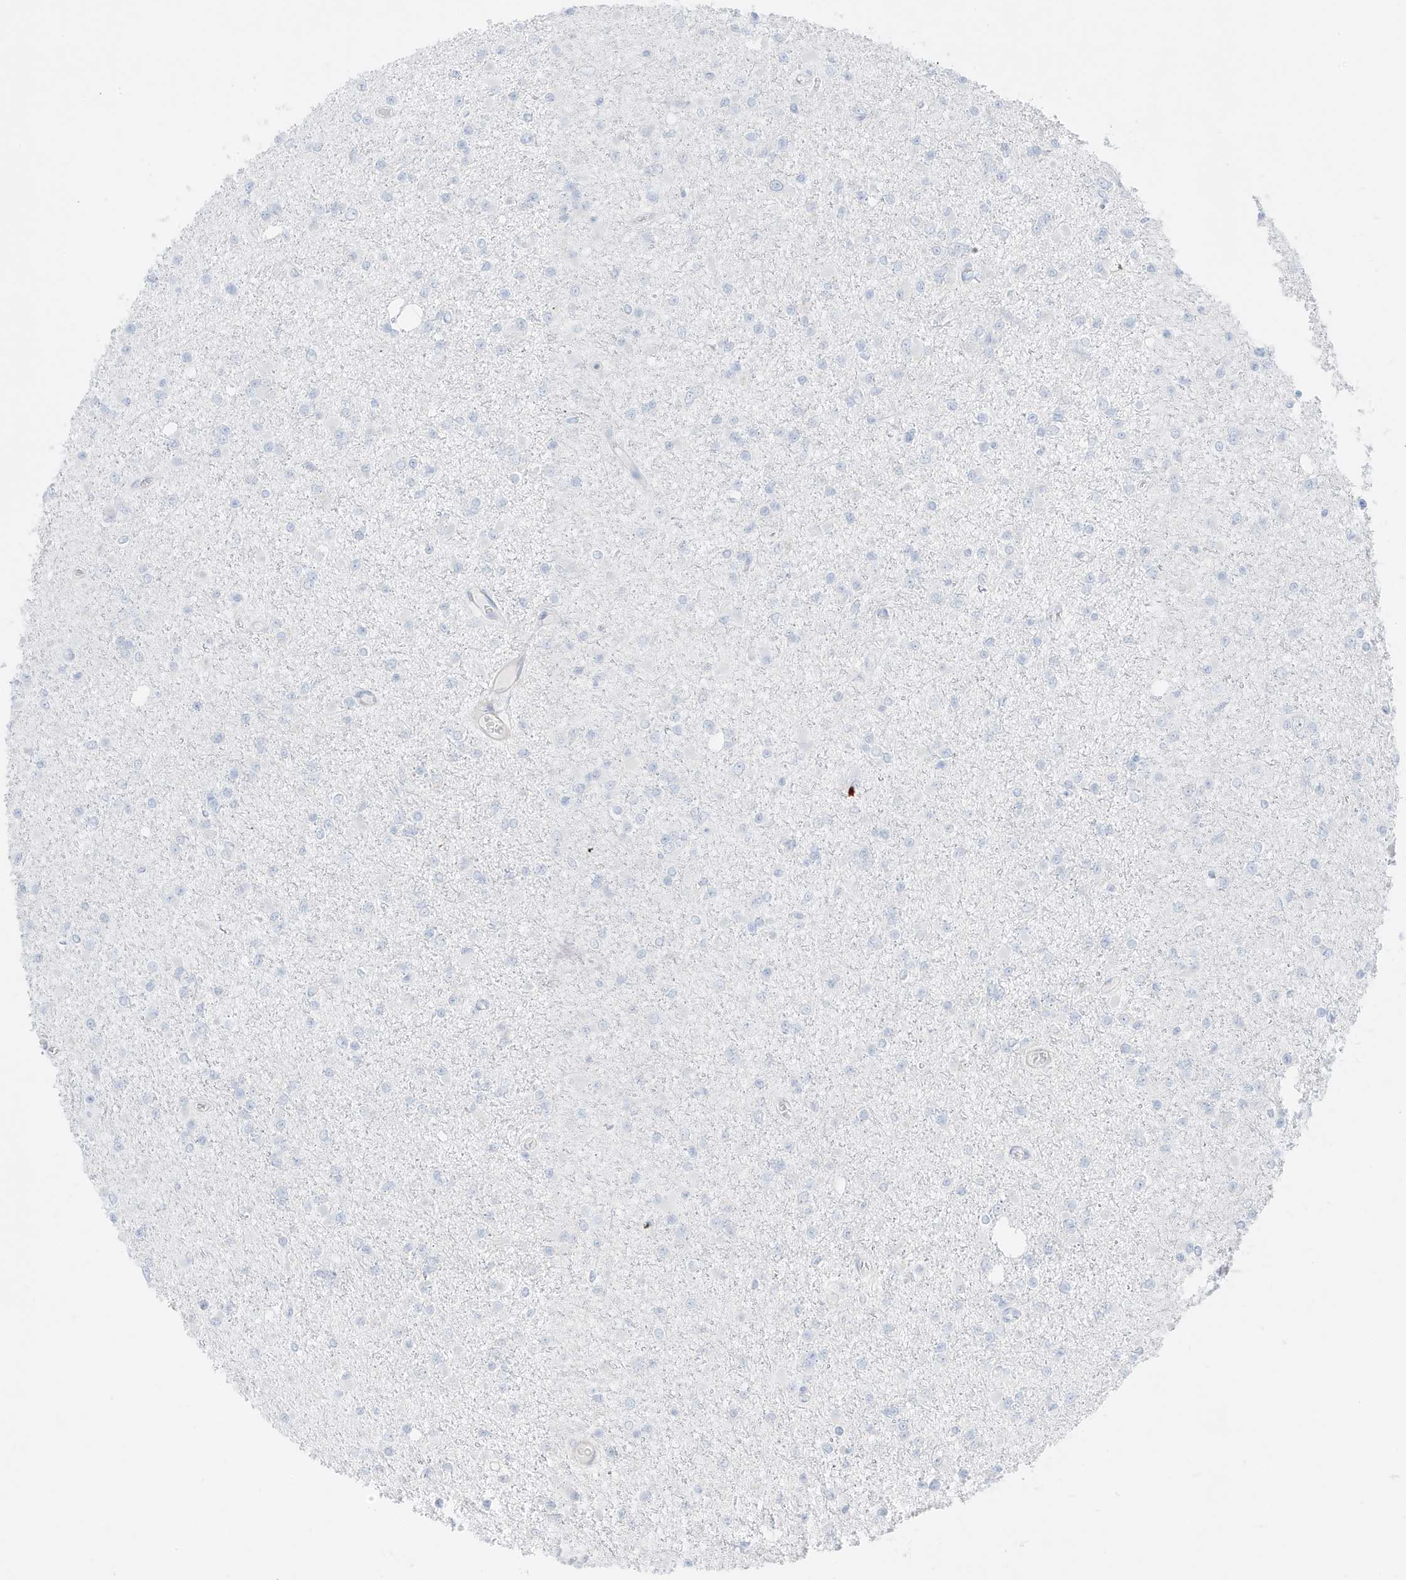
{"staining": {"intensity": "negative", "quantity": "none", "location": "none"}, "tissue": "glioma", "cell_type": "Tumor cells", "image_type": "cancer", "snomed": [{"axis": "morphology", "description": "Glioma, malignant, Low grade"}, {"axis": "topography", "description": "Brain"}], "caption": "A histopathology image of human glioma is negative for staining in tumor cells. (IHC, brightfield microscopy, high magnification).", "gene": "SLC22A13", "patient": {"sex": "female", "age": 22}}